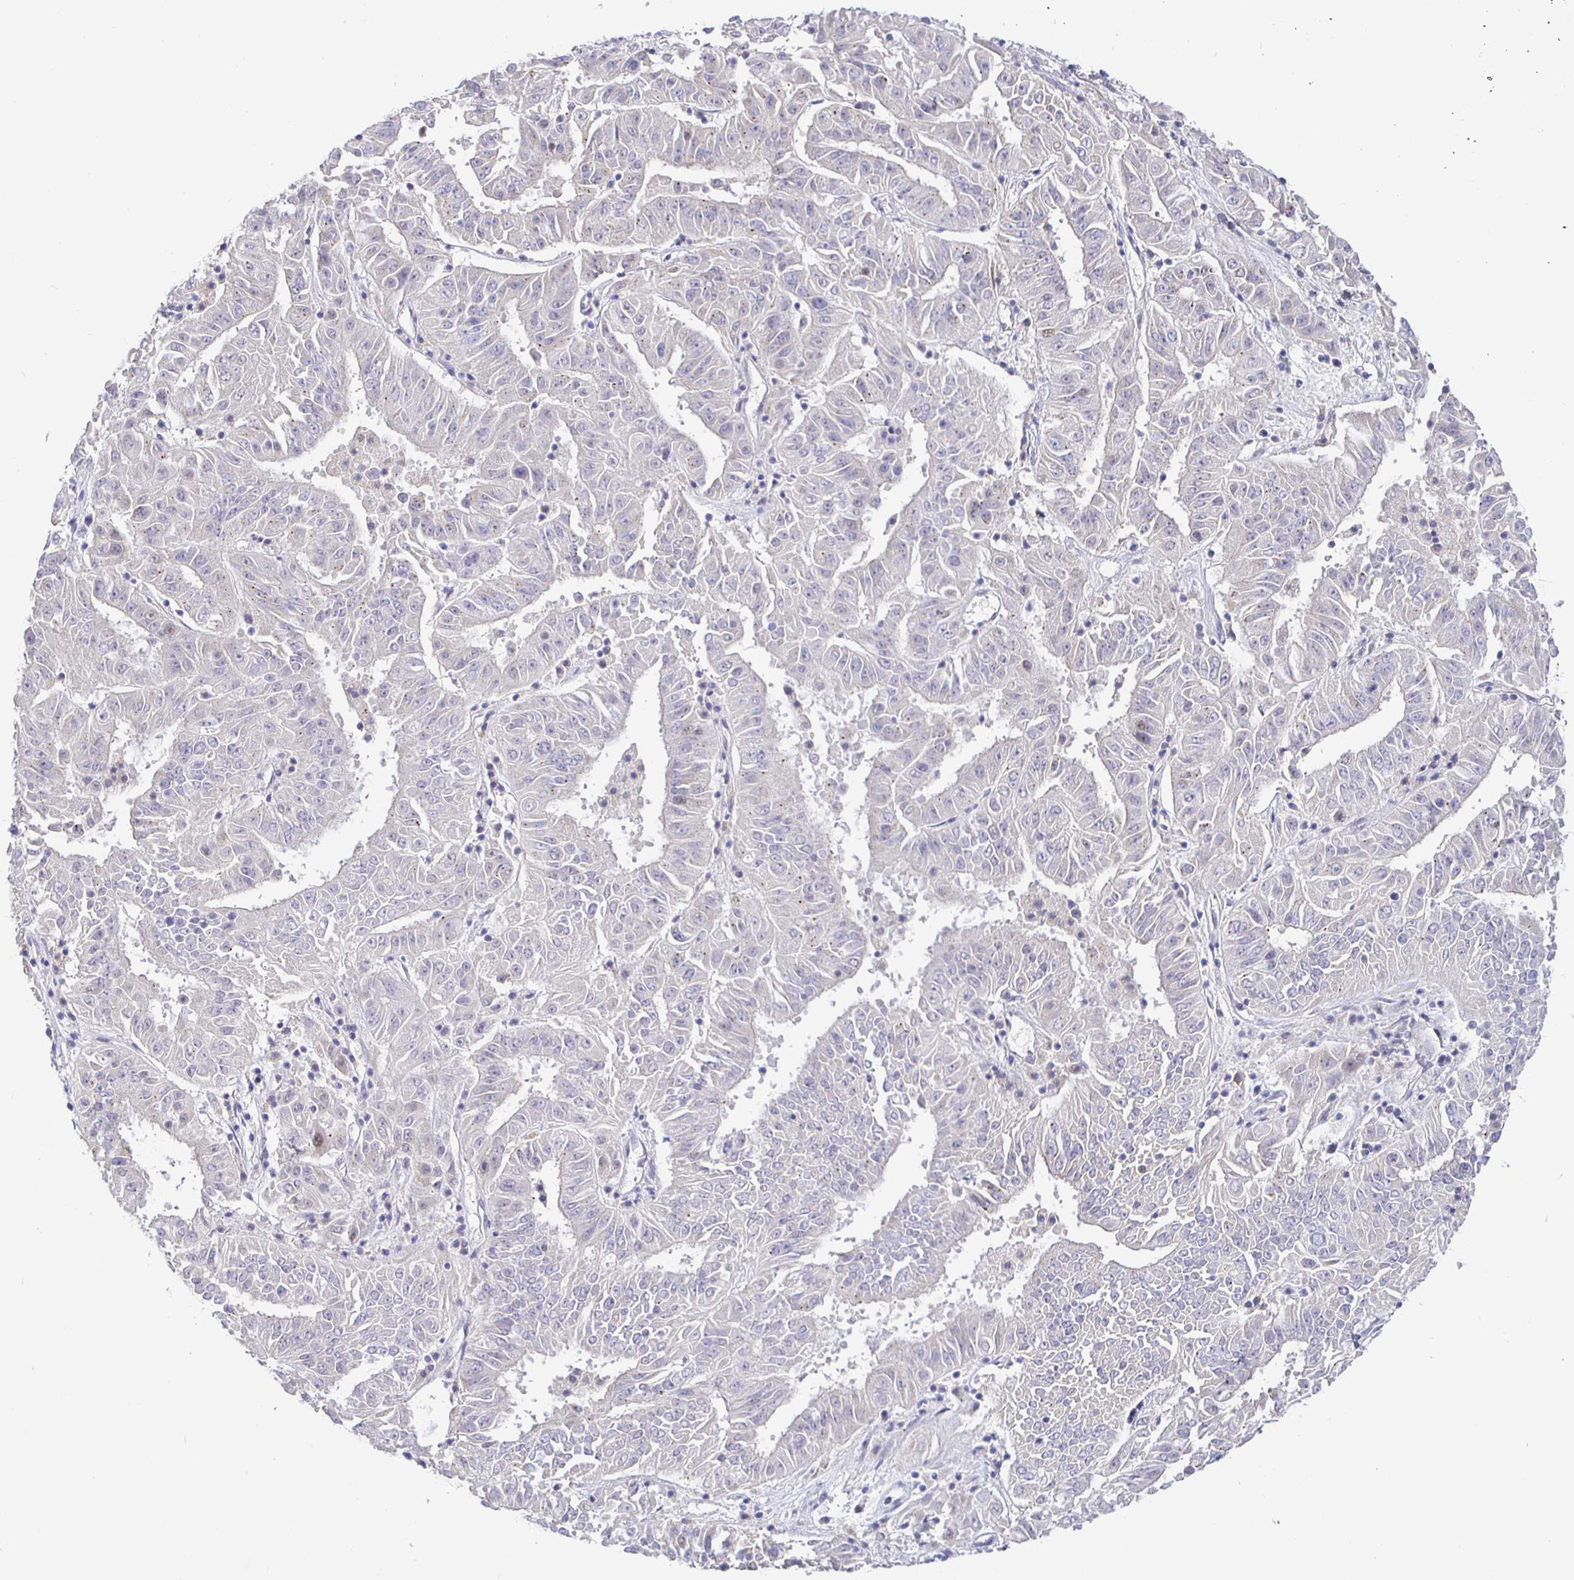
{"staining": {"intensity": "negative", "quantity": "none", "location": "none"}, "tissue": "pancreatic cancer", "cell_type": "Tumor cells", "image_type": "cancer", "snomed": [{"axis": "morphology", "description": "Adenocarcinoma, NOS"}, {"axis": "topography", "description": "Pancreas"}], "caption": "An IHC photomicrograph of pancreatic cancer (adenocarcinoma) is shown. There is no staining in tumor cells of pancreatic cancer (adenocarcinoma).", "gene": "CIT", "patient": {"sex": "male", "age": 63}}